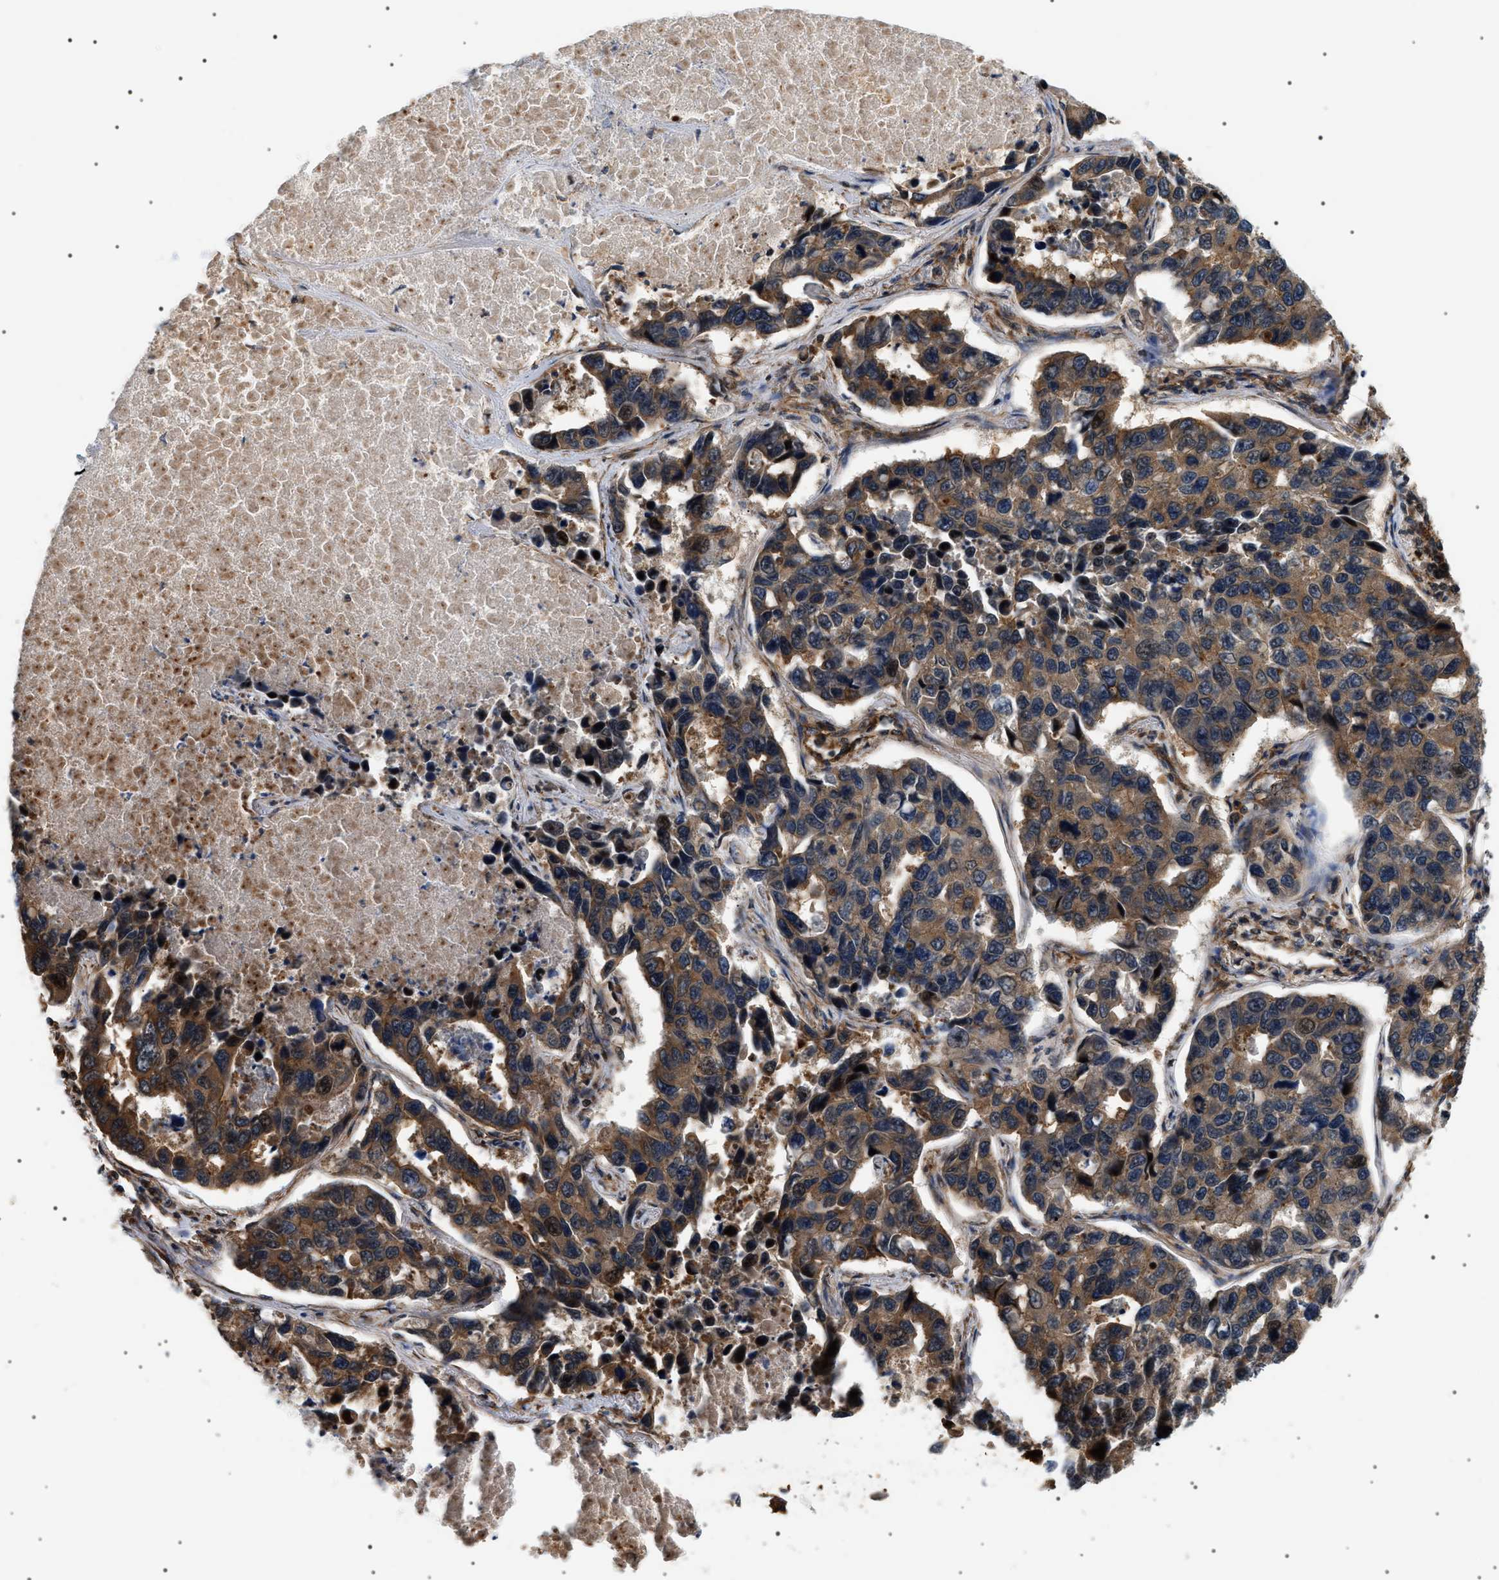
{"staining": {"intensity": "moderate", "quantity": ">75%", "location": "cytoplasmic/membranous"}, "tissue": "lung cancer", "cell_type": "Tumor cells", "image_type": "cancer", "snomed": [{"axis": "morphology", "description": "Adenocarcinoma, NOS"}, {"axis": "topography", "description": "Lung"}], "caption": "Lung cancer (adenocarcinoma) stained with a brown dye displays moderate cytoplasmic/membranous positive positivity in about >75% of tumor cells.", "gene": "SH3GLB2", "patient": {"sex": "male", "age": 64}}